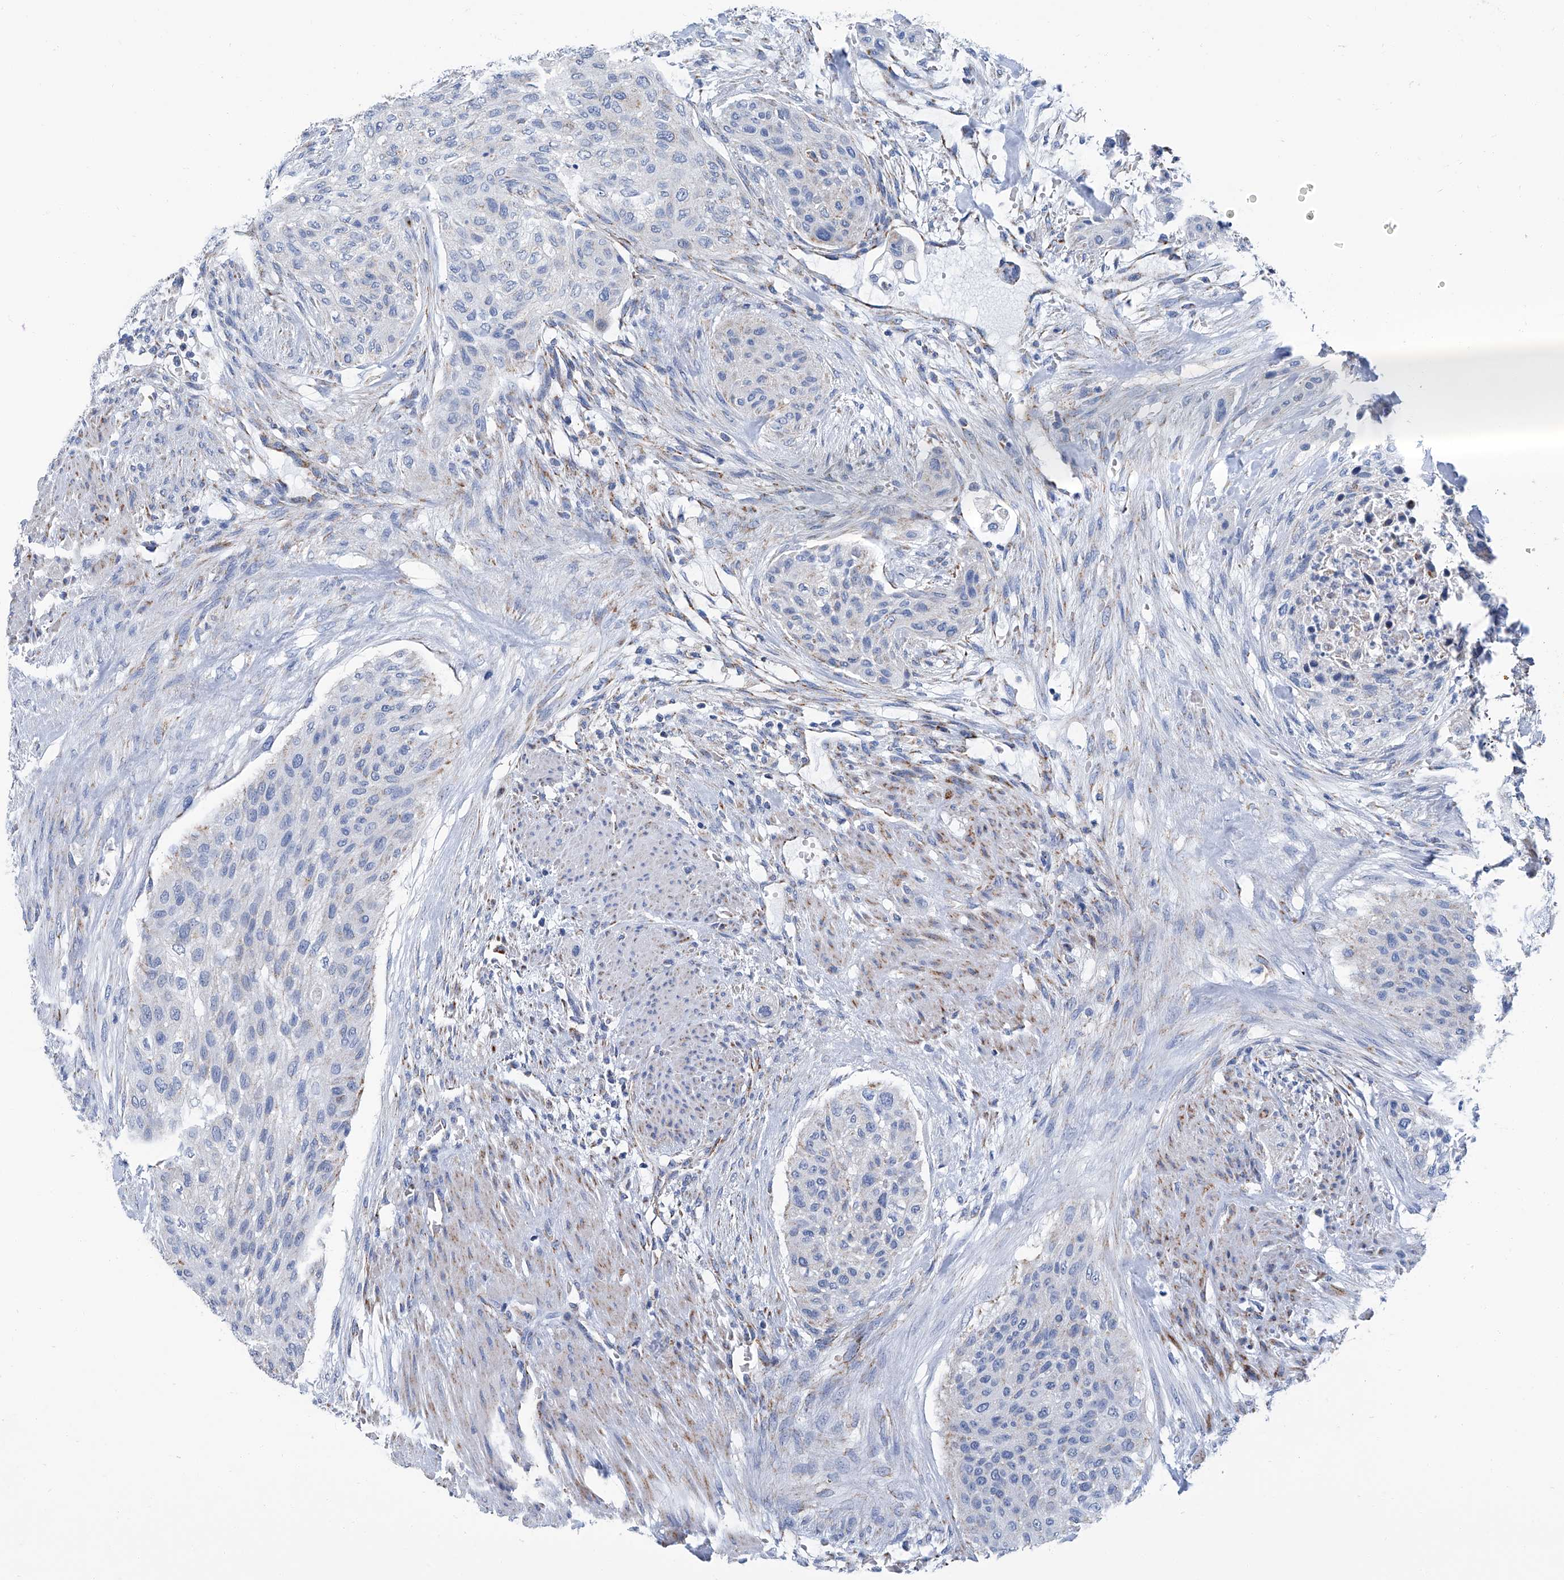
{"staining": {"intensity": "negative", "quantity": "none", "location": "none"}, "tissue": "urothelial cancer", "cell_type": "Tumor cells", "image_type": "cancer", "snomed": [{"axis": "morphology", "description": "Urothelial carcinoma, High grade"}, {"axis": "topography", "description": "Urinary bladder"}], "caption": "This is an immunohistochemistry histopathology image of urothelial cancer. There is no positivity in tumor cells.", "gene": "MT-ND1", "patient": {"sex": "male", "age": 35}}